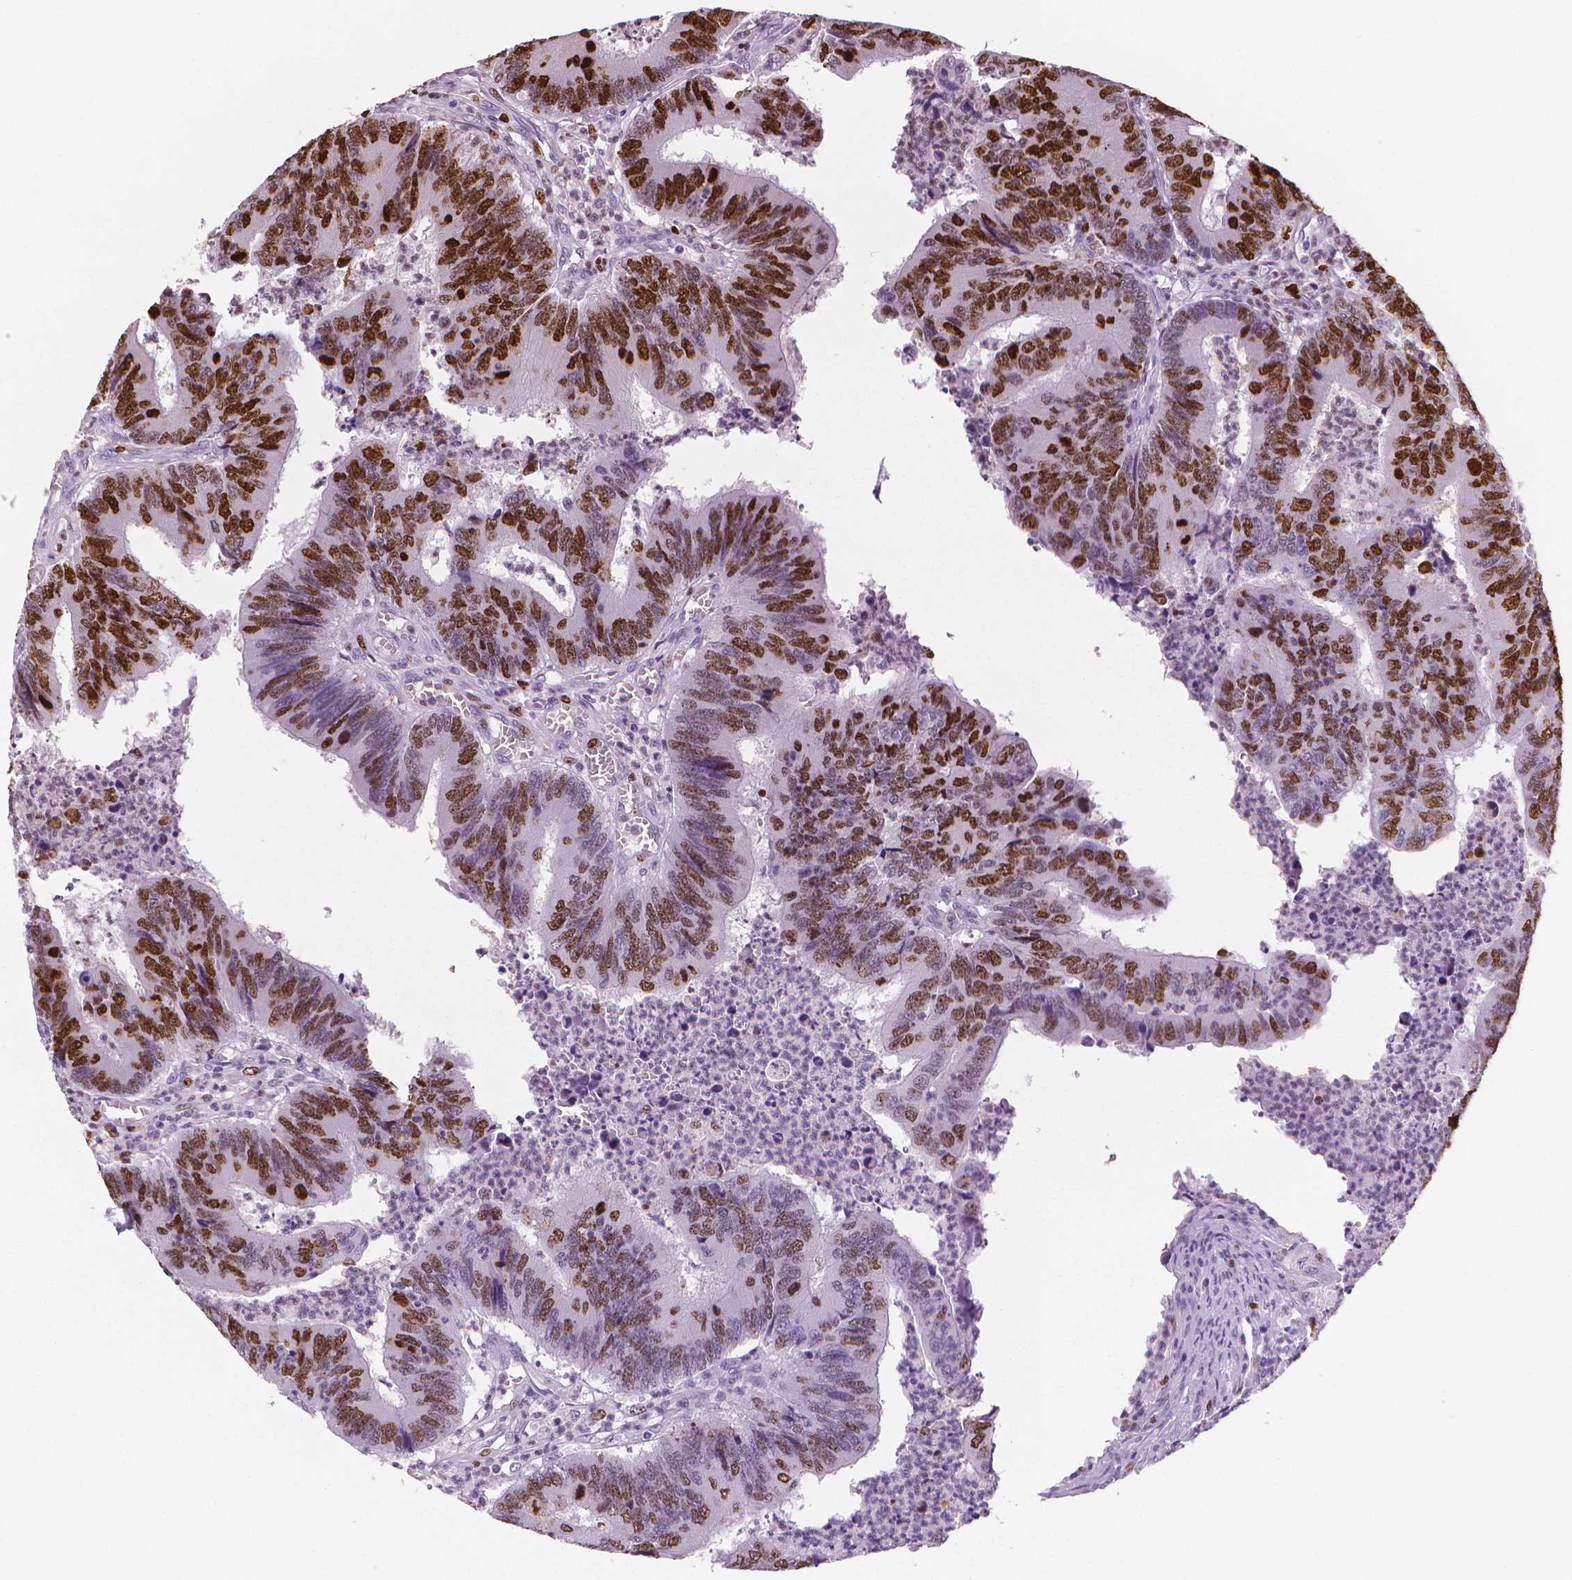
{"staining": {"intensity": "moderate", "quantity": ">75%", "location": "nuclear"}, "tissue": "colorectal cancer", "cell_type": "Tumor cells", "image_type": "cancer", "snomed": [{"axis": "morphology", "description": "Adenocarcinoma, NOS"}, {"axis": "topography", "description": "Colon"}], "caption": "A brown stain shows moderate nuclear staining of a protein in adenocarcinoma (colorectal) tumor cells.", "gene": "MKI67", "patient": {"sex": "female", "age": 67}}